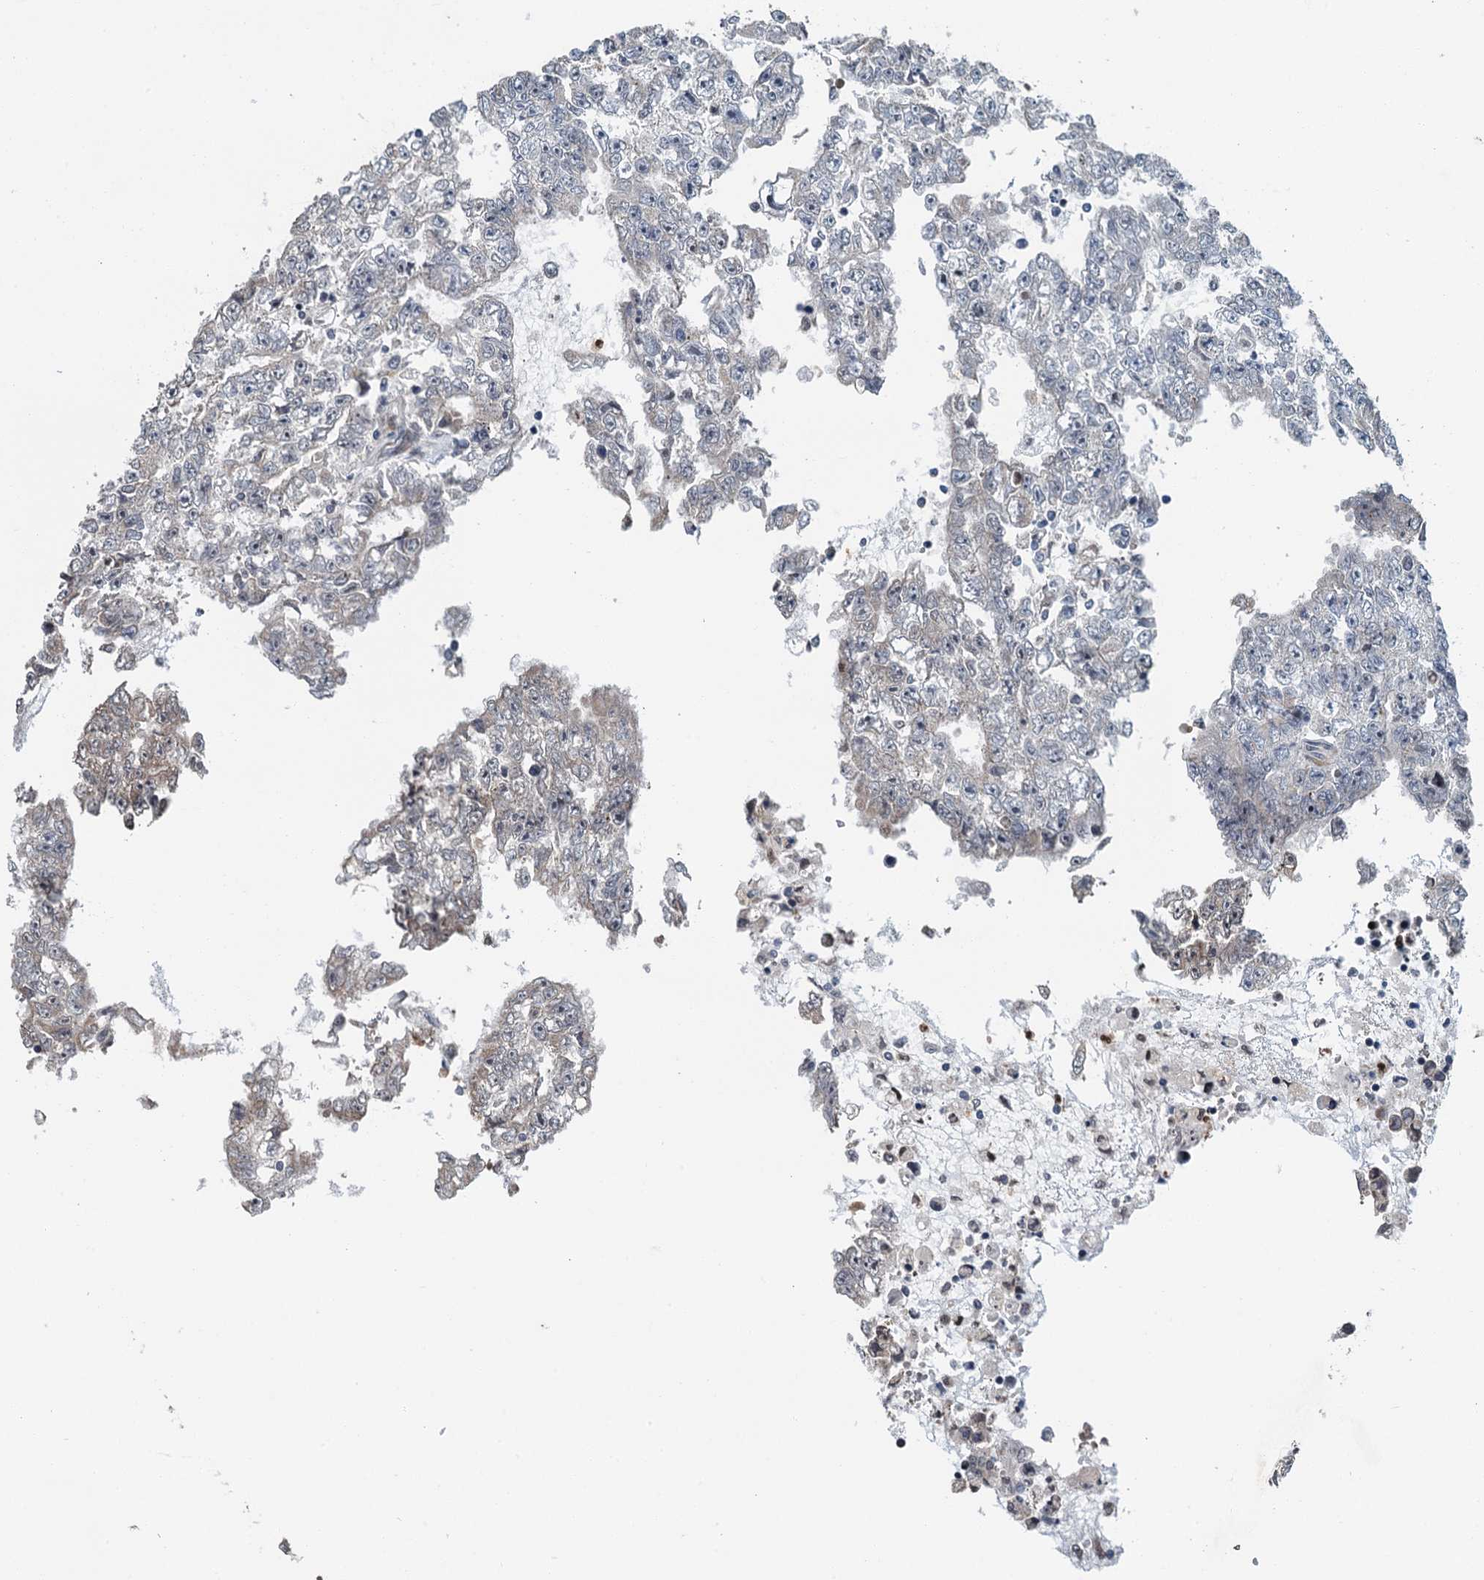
{"staining": {"intensity": "negative", "quantity": "none", "location": "none"}, "tissue": "testis cancer", "cell_type": "Tumor cells", "image_type": "cancer", "snomed": [{"axis": "morphology", "description": "Carcinoma, Embryonal, NOS"}, {"axis": "topography", "description": "Testis"}], "caption": "High magnification brightfield microscopy of testis embryonal carcinoma stained with DAB (3,3'-diaminobenzidine) (brown) and counterstained with hematoxylin (blue): tumor cells show no significant expression.", "gene": "WHAMM", "patient": {"sex": "male", "age": 25}}